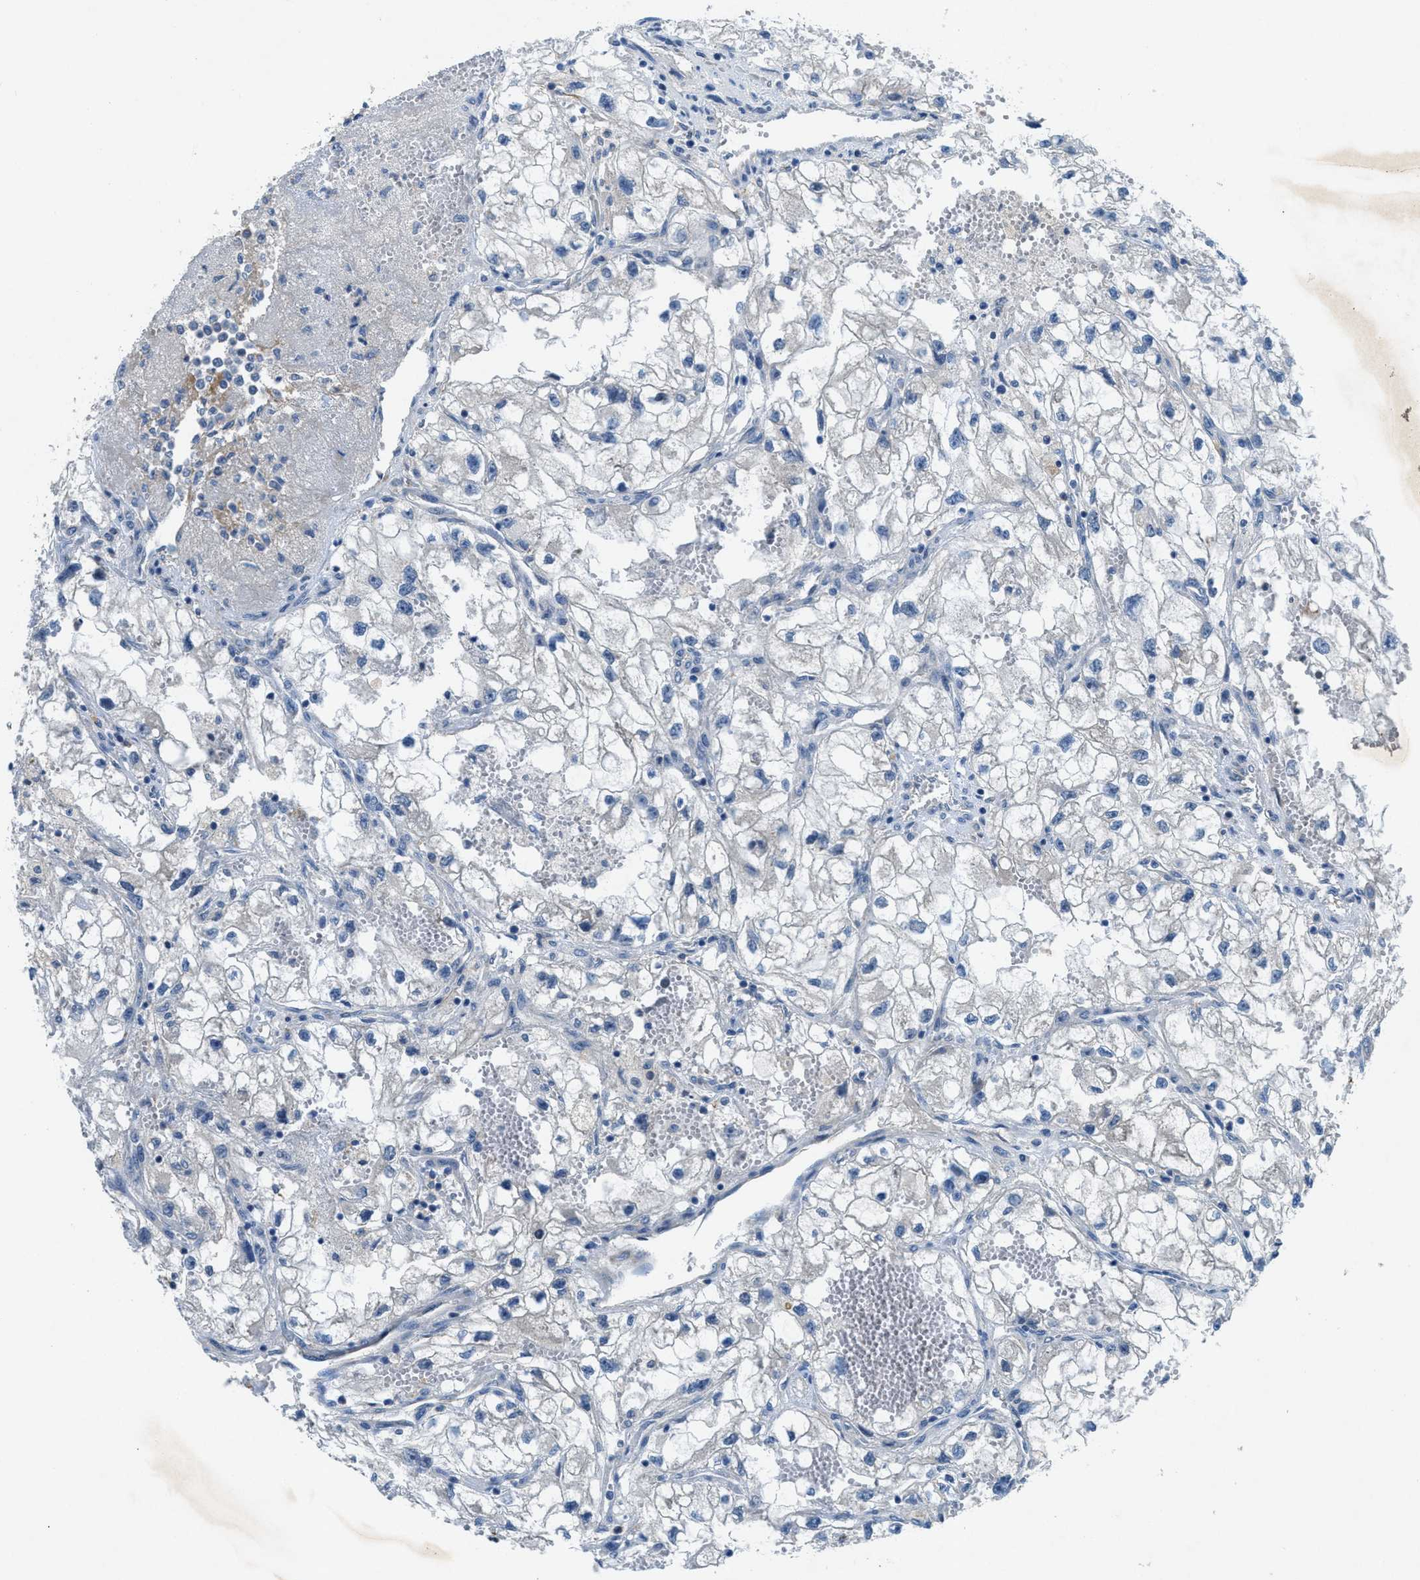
{"staining": {"intensity": "negative", "quantity": "none", "location": "none"}, "tissue": "renal cancer", "cell_type": "Tumor cells", "image_type": "cancer", "snomed": [{"axis": "morphology", "description": "Adenocarcinoma, NOS"}, {"axis": "topography", "description": "Kidney"}], "caption": "DAB immunohistochemical staining of human renal cancer displays no significant positivity in tumor cells.", "gene": "SNX14", "patient": {"sex": "female", "age": 70}}